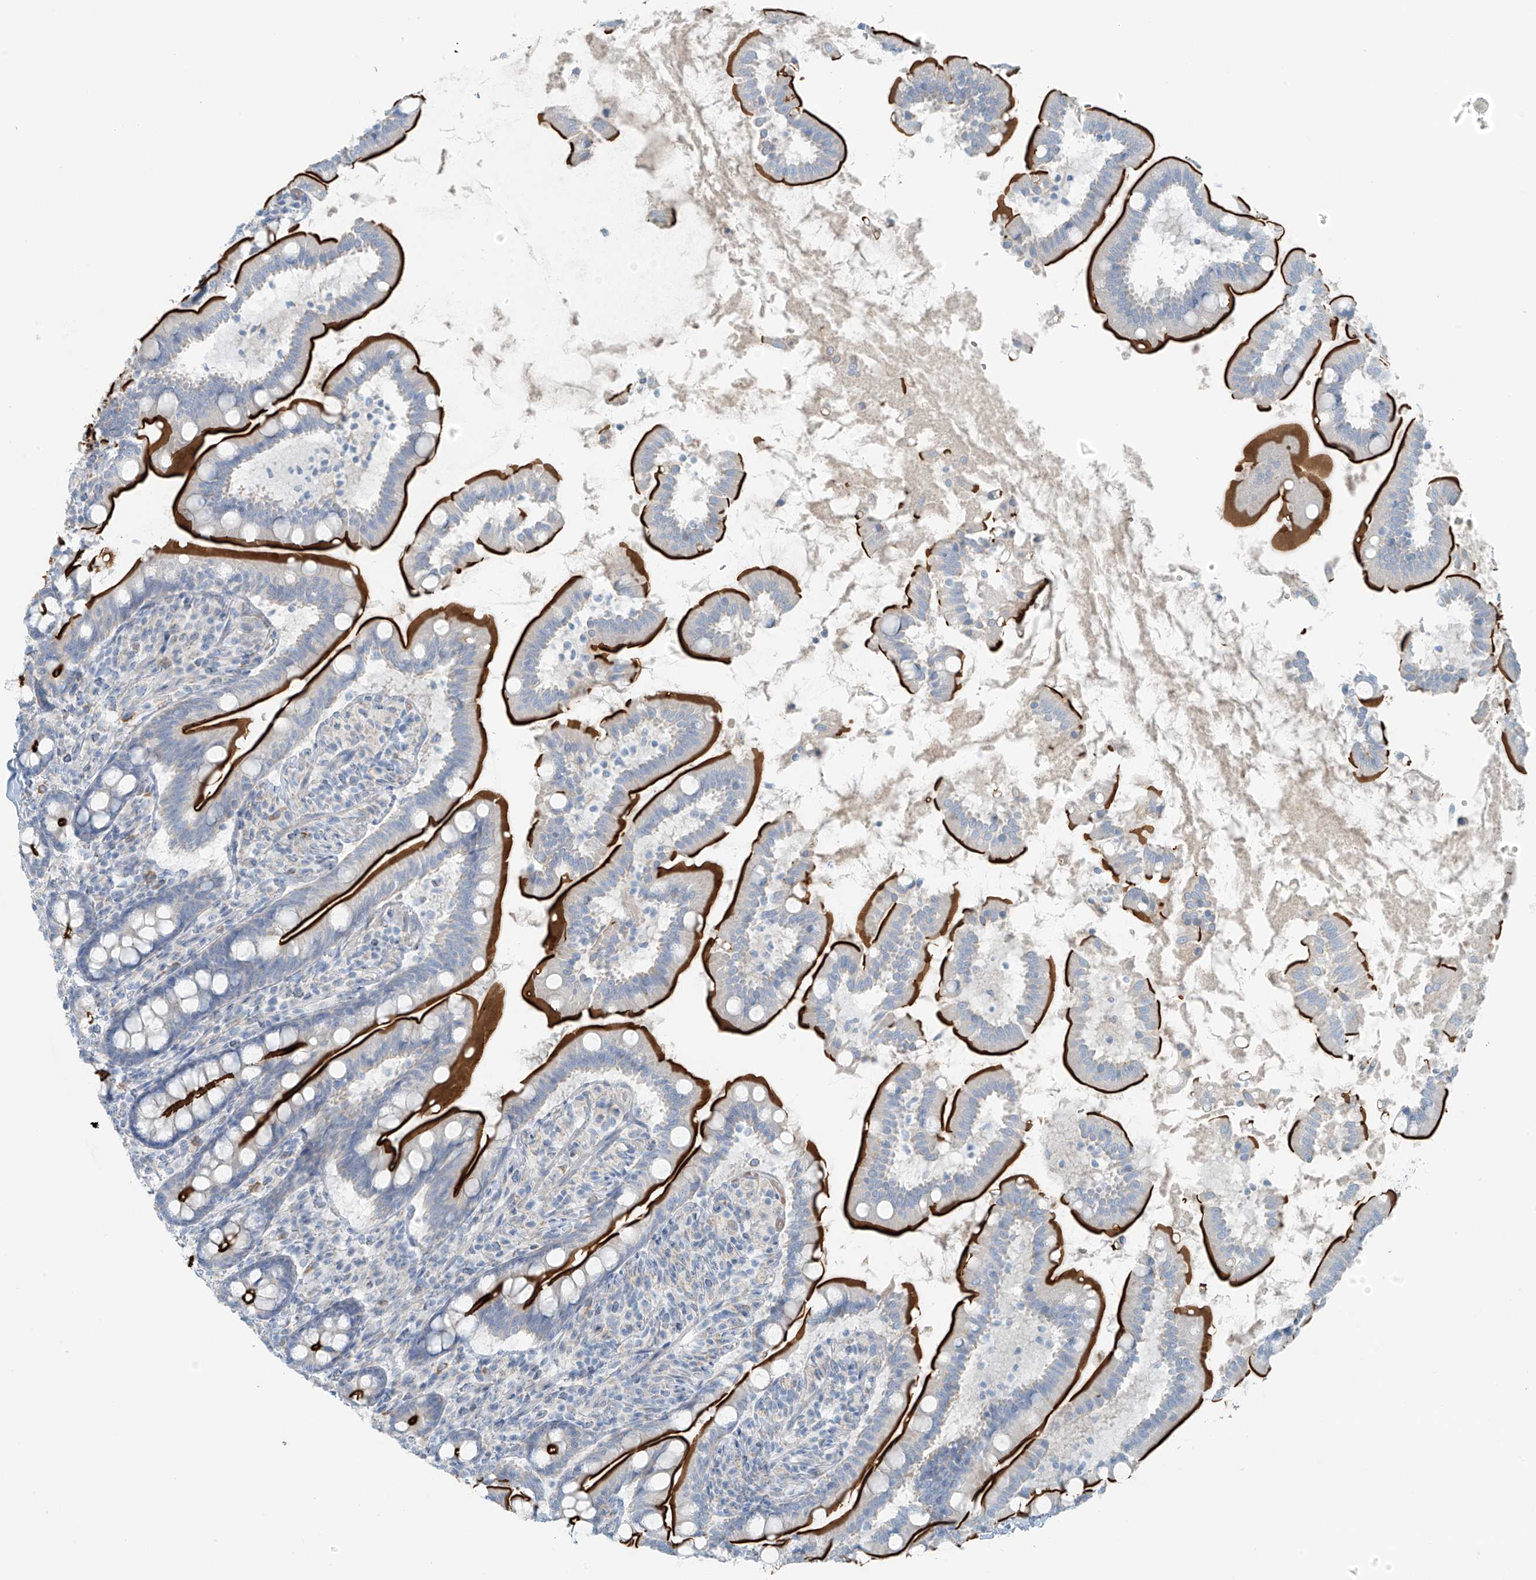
{"staining": {"intensity": "strong", "quantity": ">75%", "location": "cytoplasmic/membranous"}, "tissue": "small intestine", "cell_type": "Glandular cells", "image_type": "normal", "snomed": [{"axis": "morphology", "description": "Normal tissue, NOS"}, {"axis": "topography", "description": "Small intestine"}], "caption": "Protein analysis of normal small intestine reveals strong cytoplasmic/membranous expression in approximately >75% of glandular cells.", "gene": "FAM131C", "patient": {"sex": "female", "age": 64}}